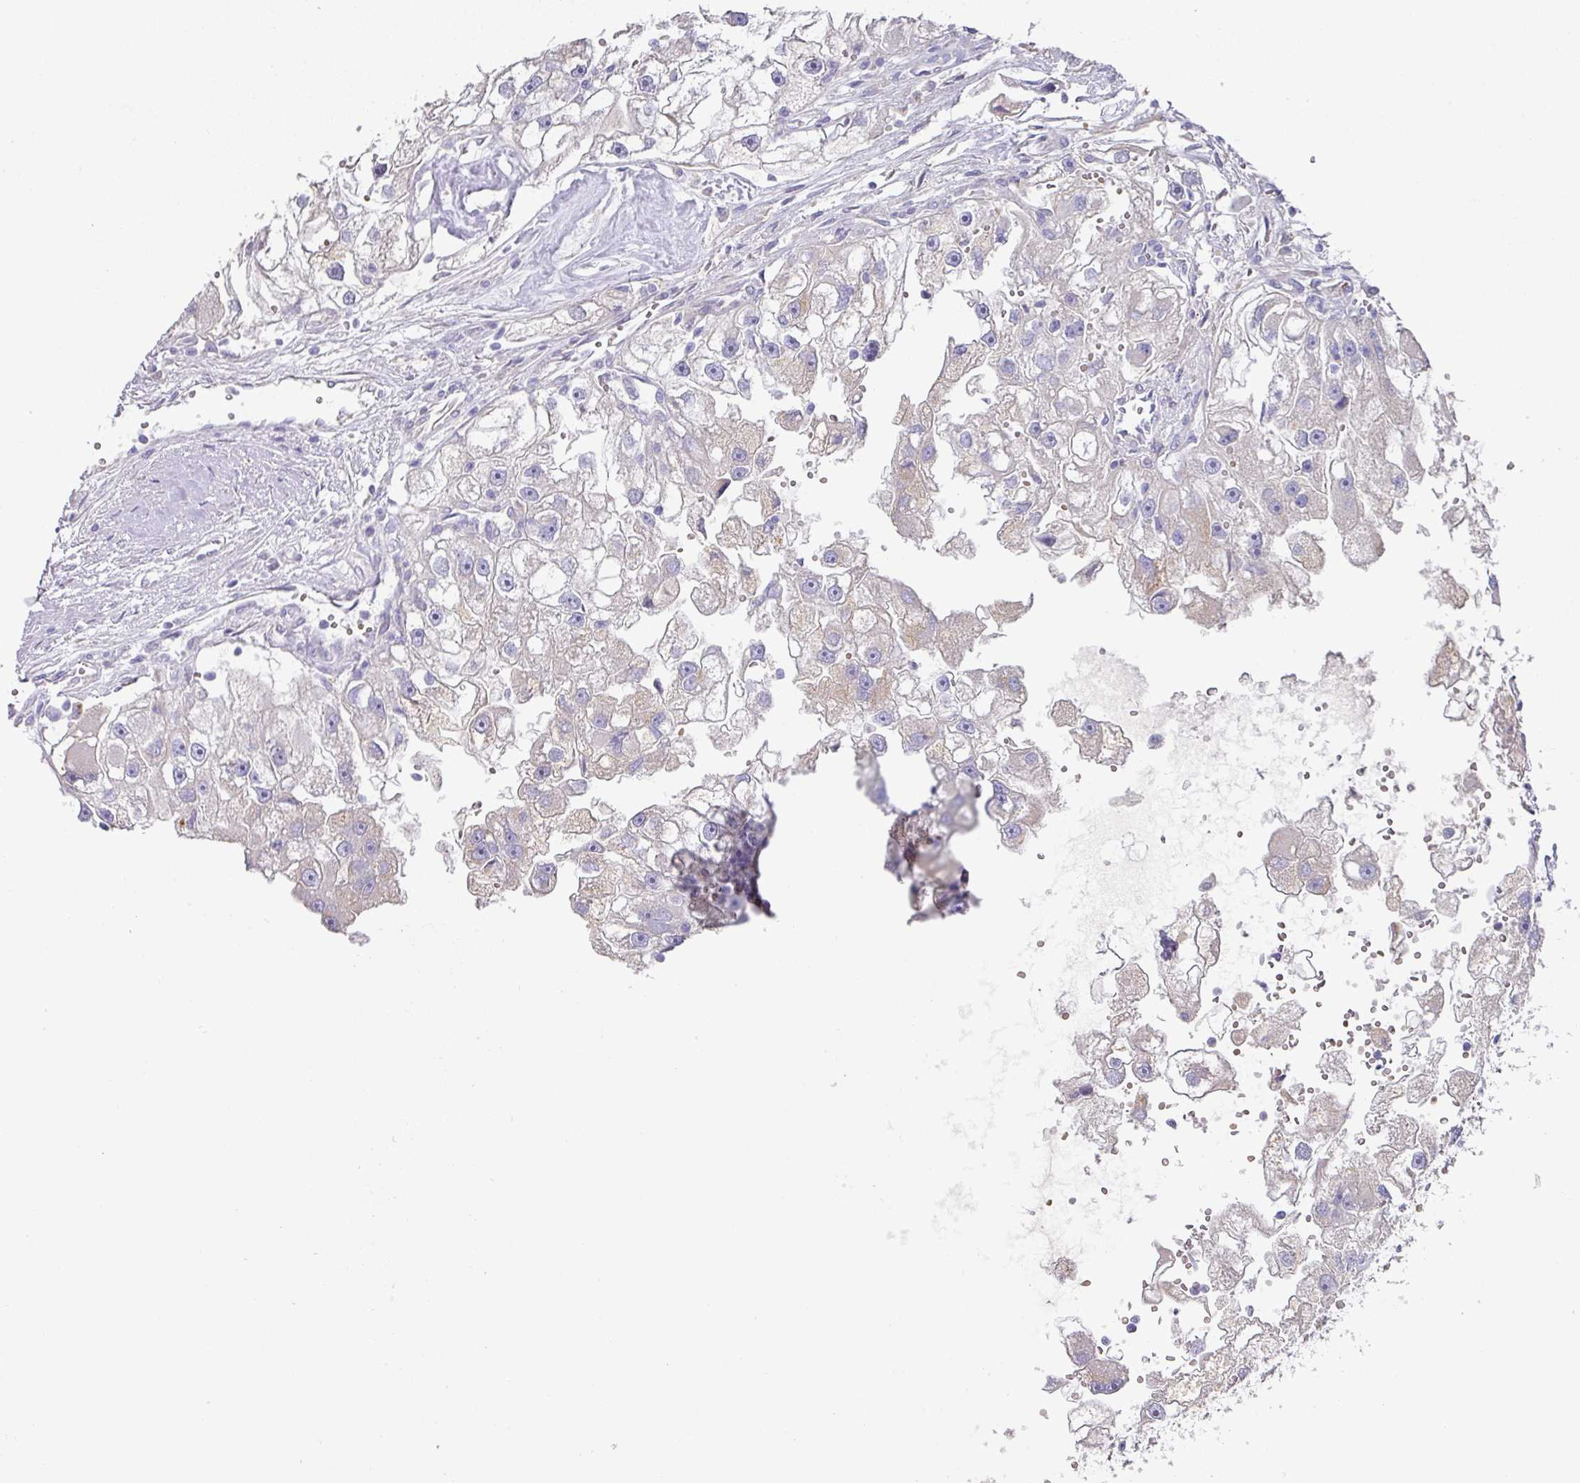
{"staining": {"intensity": "negative", "quantity": "none", "location": "none"}, "tissue": "renal cancer", "cell_type": "Tumor cells", "image_type": "cancer", "snomed": [{"axis": "morphology", "description": "Adenocarcinoma, NOS"}, {"axis": "topography", "description": "Kidney"}], "caption": "Renal adenocarcinoma was stained to show a protein in brown. There is no significant expression in tumor cells.", "gene": "TARM1", "patient": {"sex": "male", "age": 63}}